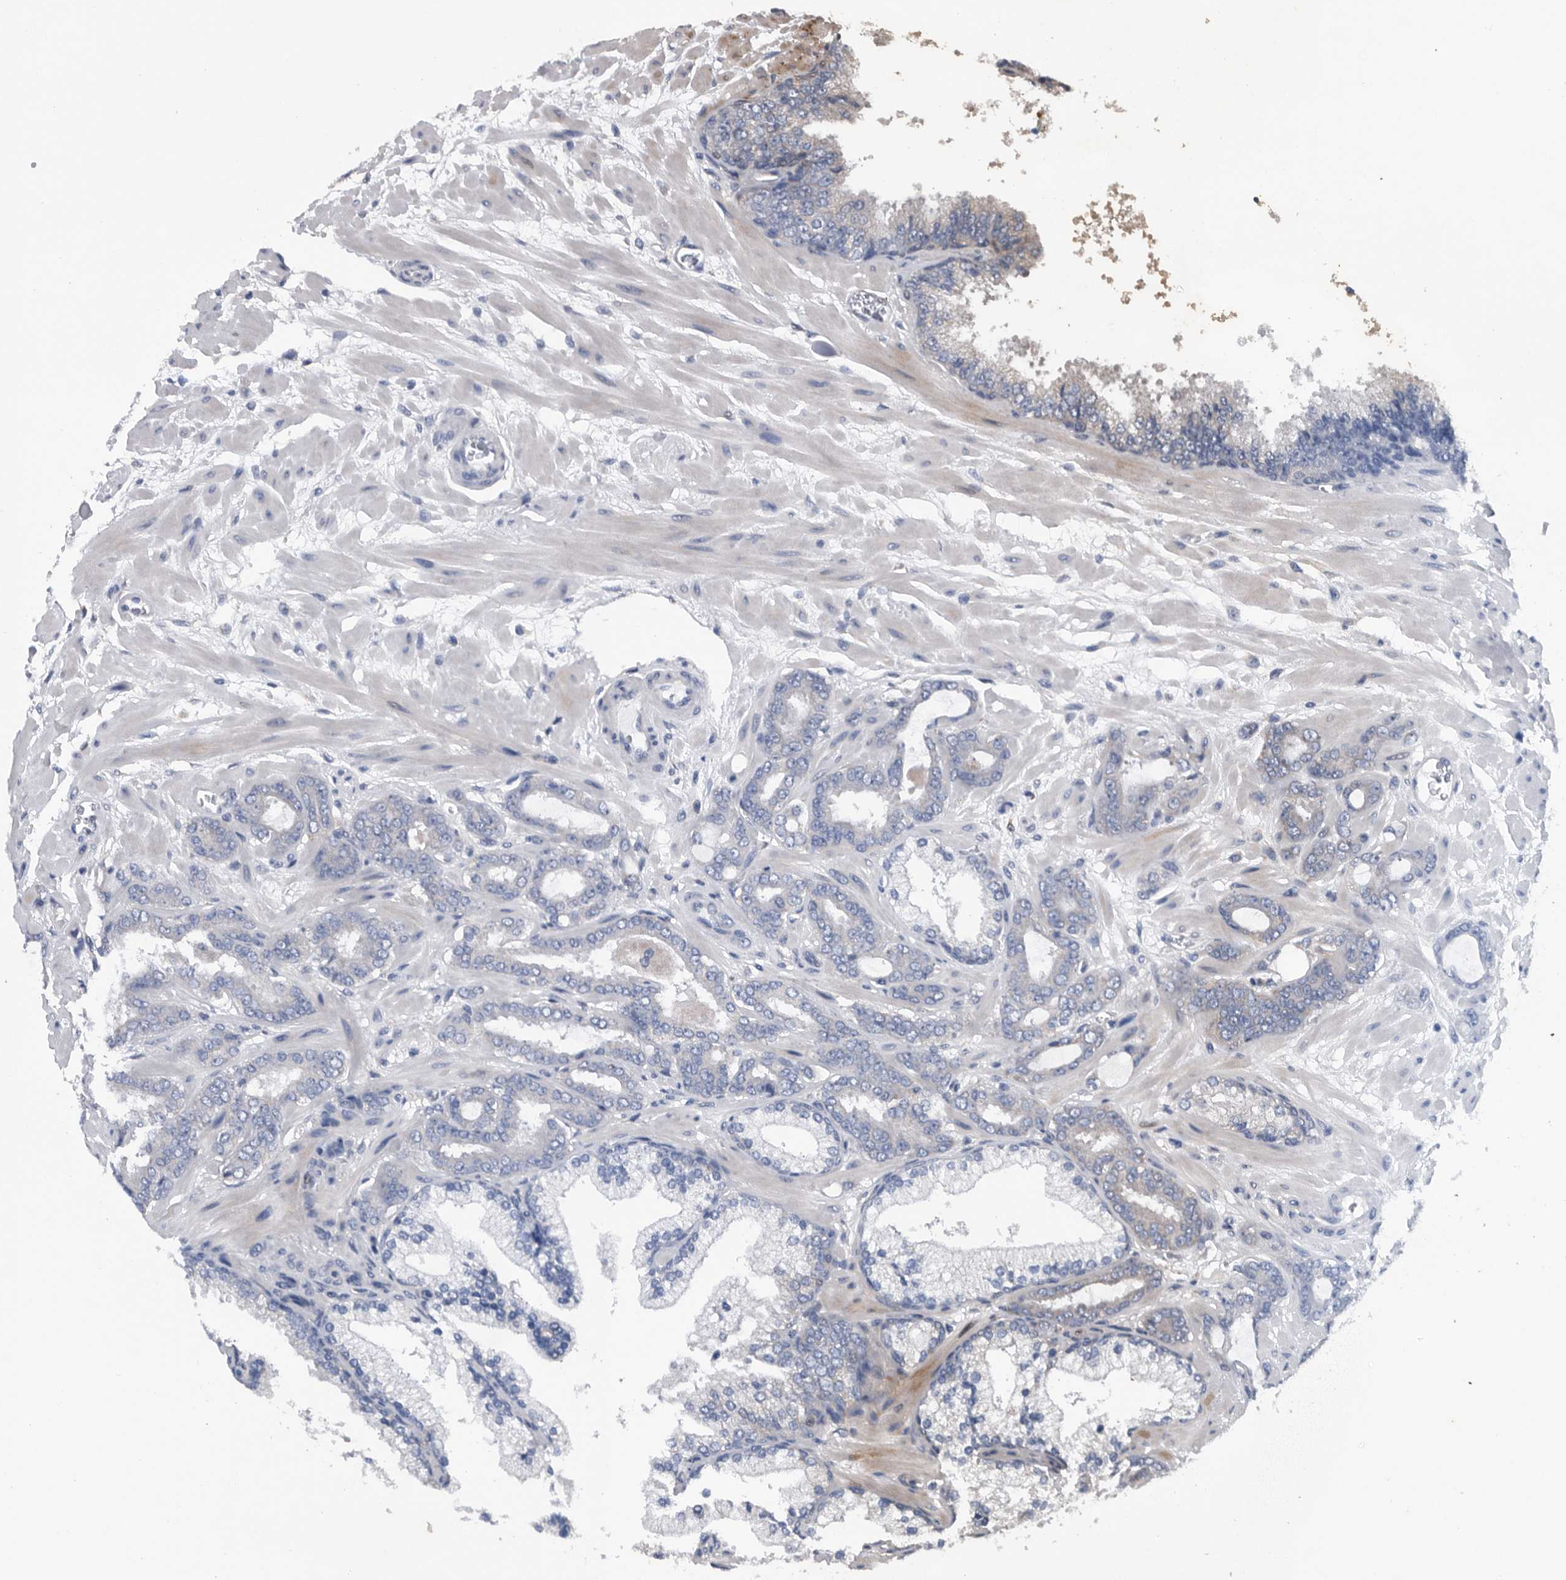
{"staining": {"intensity": "negative", "quantity": "none", "location": "none"}, "tissue": "prostate cancer", "cell_type": "Tumor cells", "image_type": "cancer", "snomed": [{"axis": "morphology", "description": "Adenocarcinoma, Low grade"}, {"axis": "topography", "description": "Prostate"}], "caption": "Prostate low-grade adenocarcinoma stained for a protein using IHC reveals no positivity tumor cells.", "gene": "NRBP1", "patient": {"sex": "male", "age": 63}}